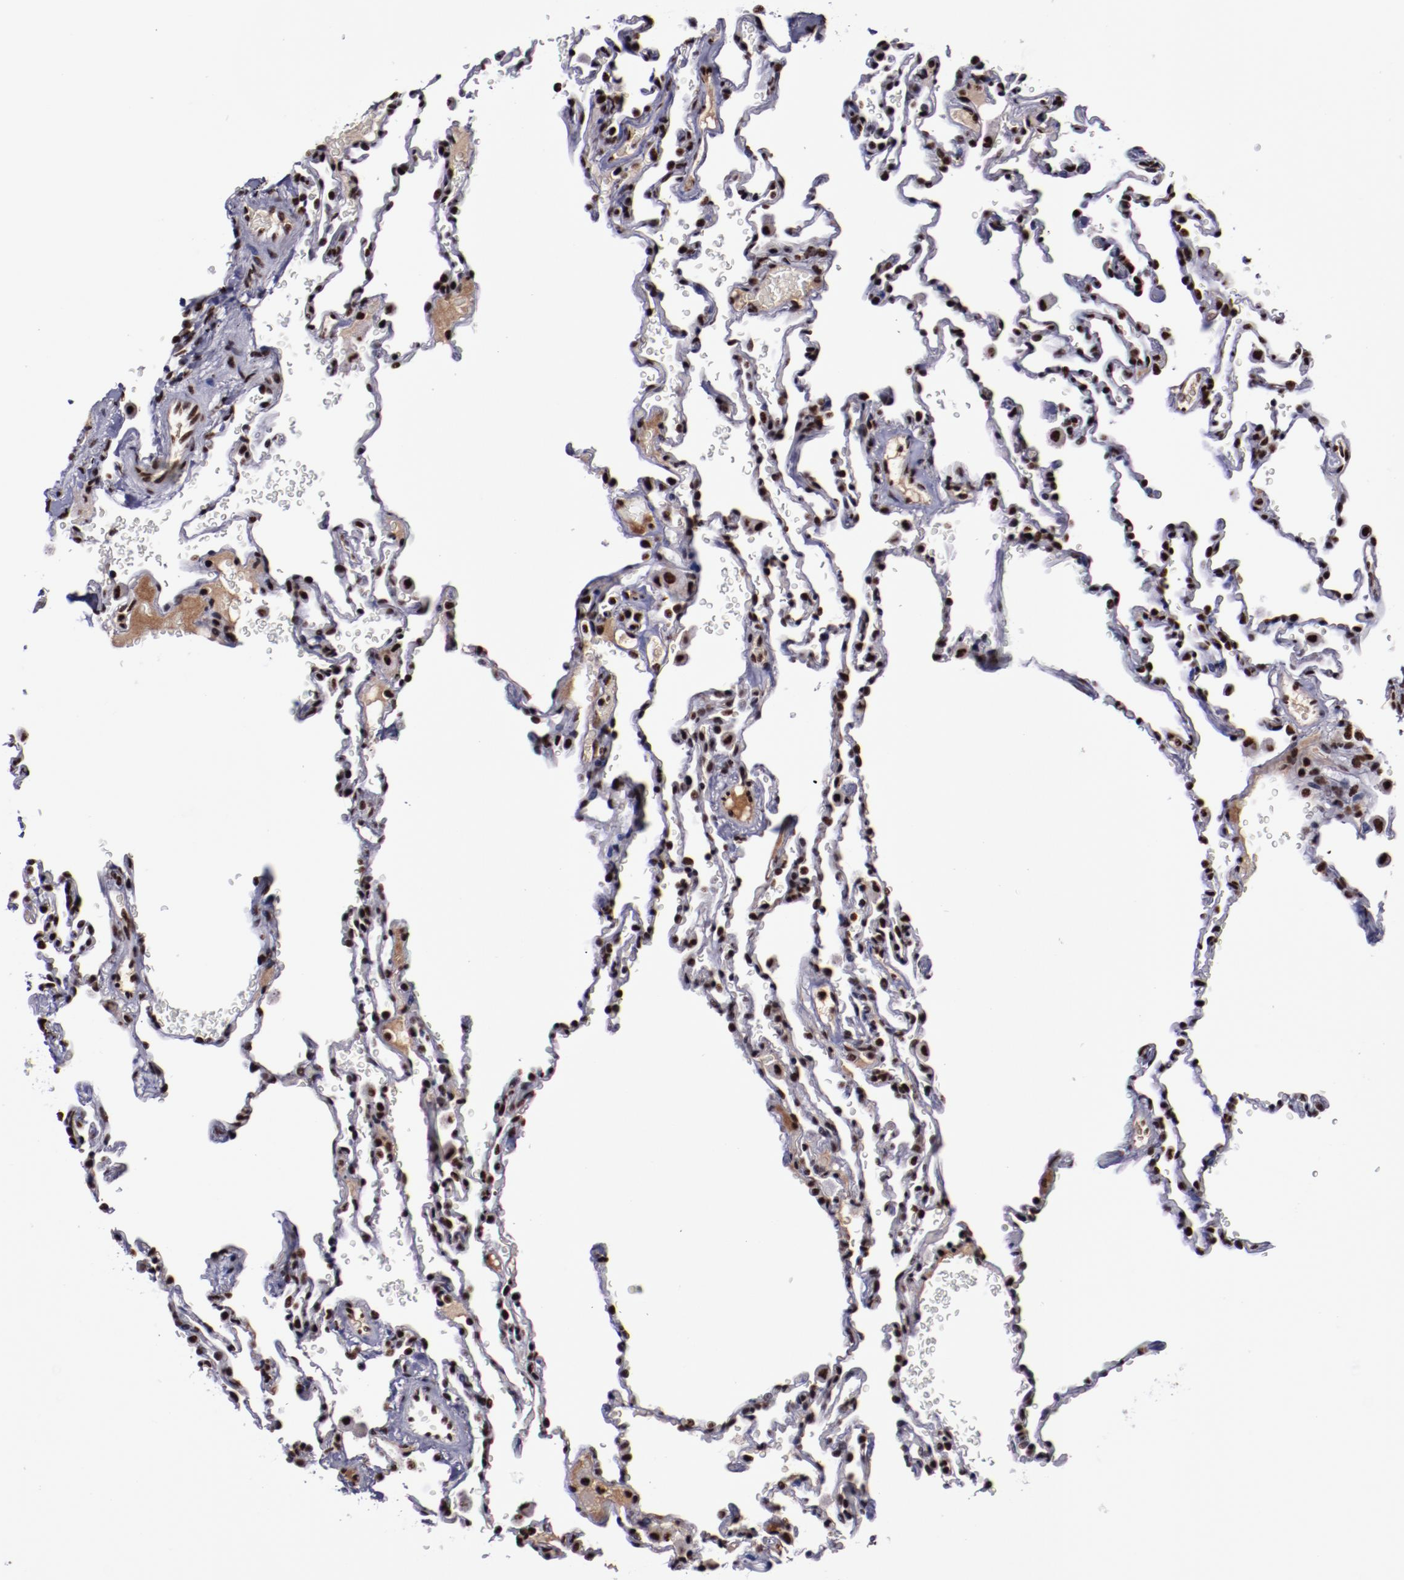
{"staining": {"intensity": "strong", "quantity": ">75%", "location": "nuclear"}, "tissue": "lung", "cell_type": "Alveolar cells", "image_type": "normal", "snomed": [{"axis": "morphology", "description": "Normal tissue, NOS"}, {"axis": "topography", "description": "Lung"}], "caption": "A brown stain highlights strong nuclear staining of a protein in alveolar cells of normal lung.", "gene": "ERH", "patient": {"sex": "male", "age": 59}}